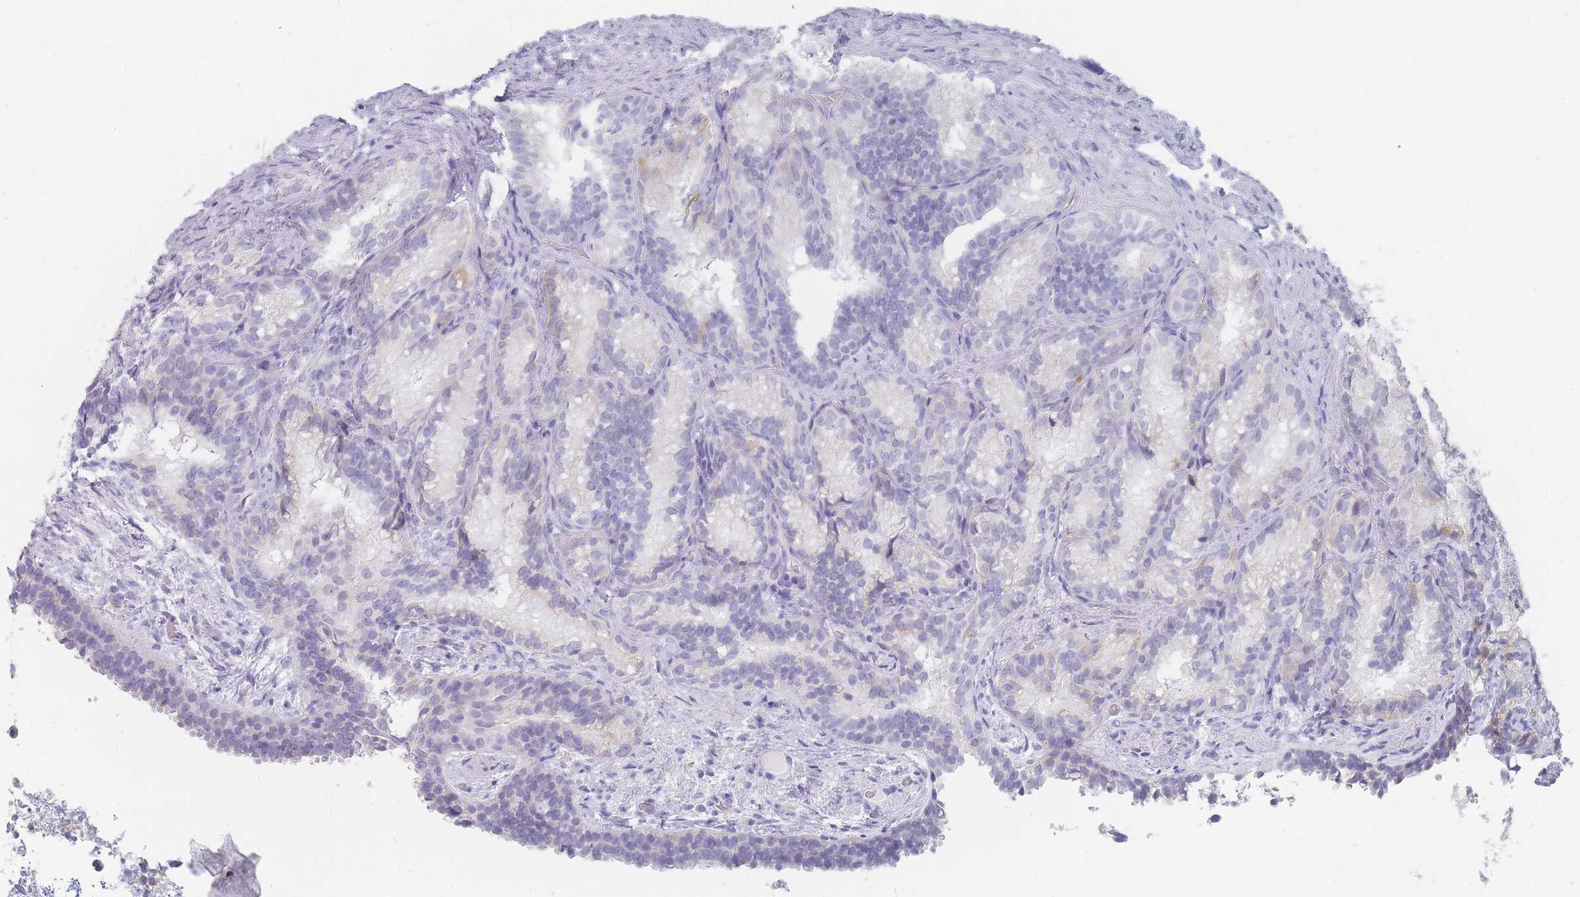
{"staining": {"intensity": "negative", "quantity": "none", "location": "none"}, "tissue": "seminal vesicle", "cell_type": "Glandular cells", "image_type": "normal", "snomed": [{"axis": "morphology", "description": "Normal tissue, NOS"}, {"axis": "topography", "description": "Seminal veicle"}], "caption": "Immunohistochemistry image of benign seminal vesicle stained for a protein (brown), which reveals no expression in glandular cells.", "gene": "IMPG1", "patient": {"sex": "male", "age": 58}}